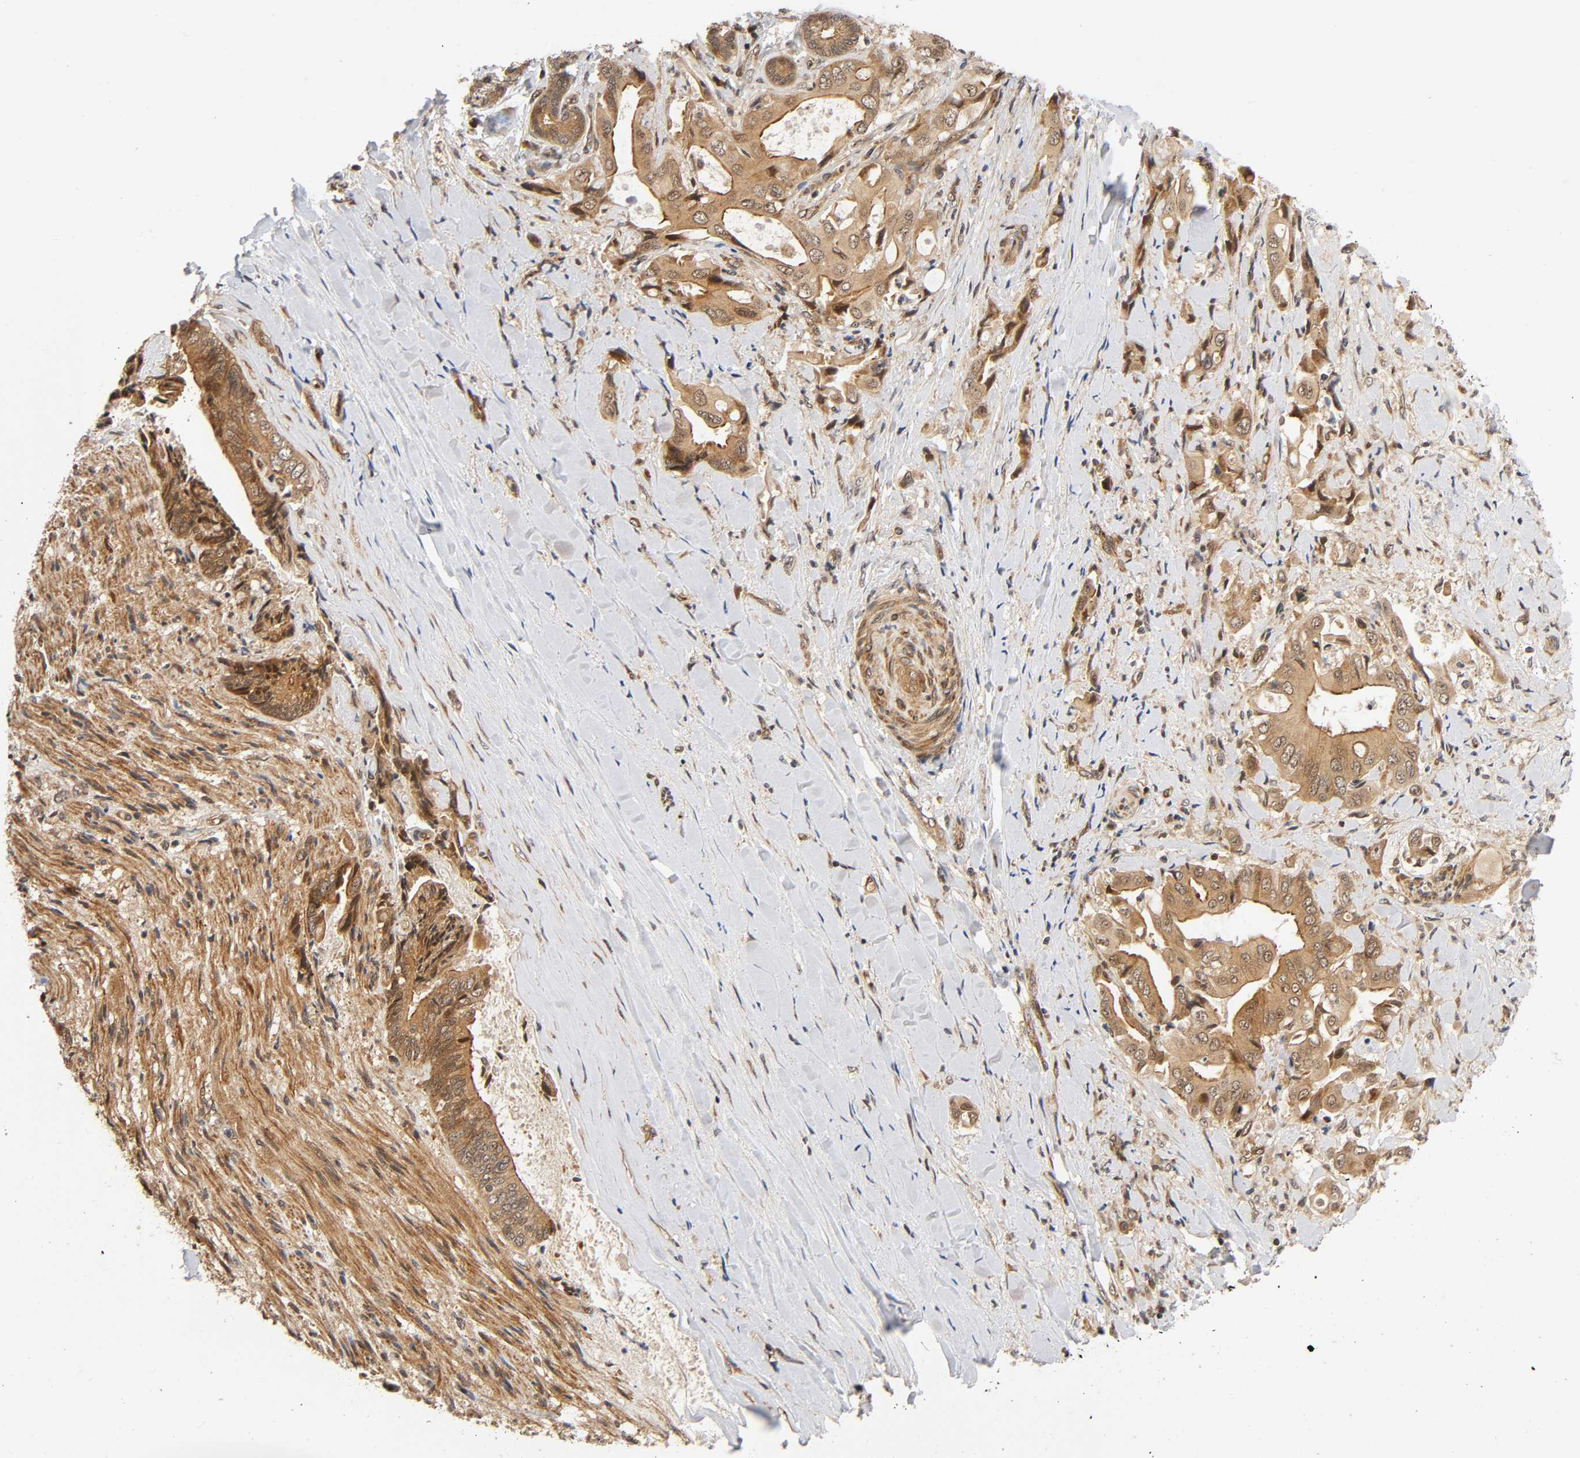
{"staining": {"intensity": "moderate", "quantity": ">75%", "location": "cytoplasmic/membranous,nuclear"}, "tissue": "liver cancer", "cell_type": "Tumor cells", "image_type": "cancer", "snomed": [{"axis": "morphology", "description": "Cholangiocarcinoma"}, {"axis": "topography", "description": "Liver"}], "caption": "DAB immunohistochemical staining of human liver cancer (cholangiocarcinoma) exhibits moderate cytoplasmic/membranous and nuclear protein staining in approximately >75% of tumor cells. The protein is shown in brown color, while the nuclei are stained blue.", "gene": "IQCJ-SCHIP1", "patient": {"sex": "male", "age": 58}}